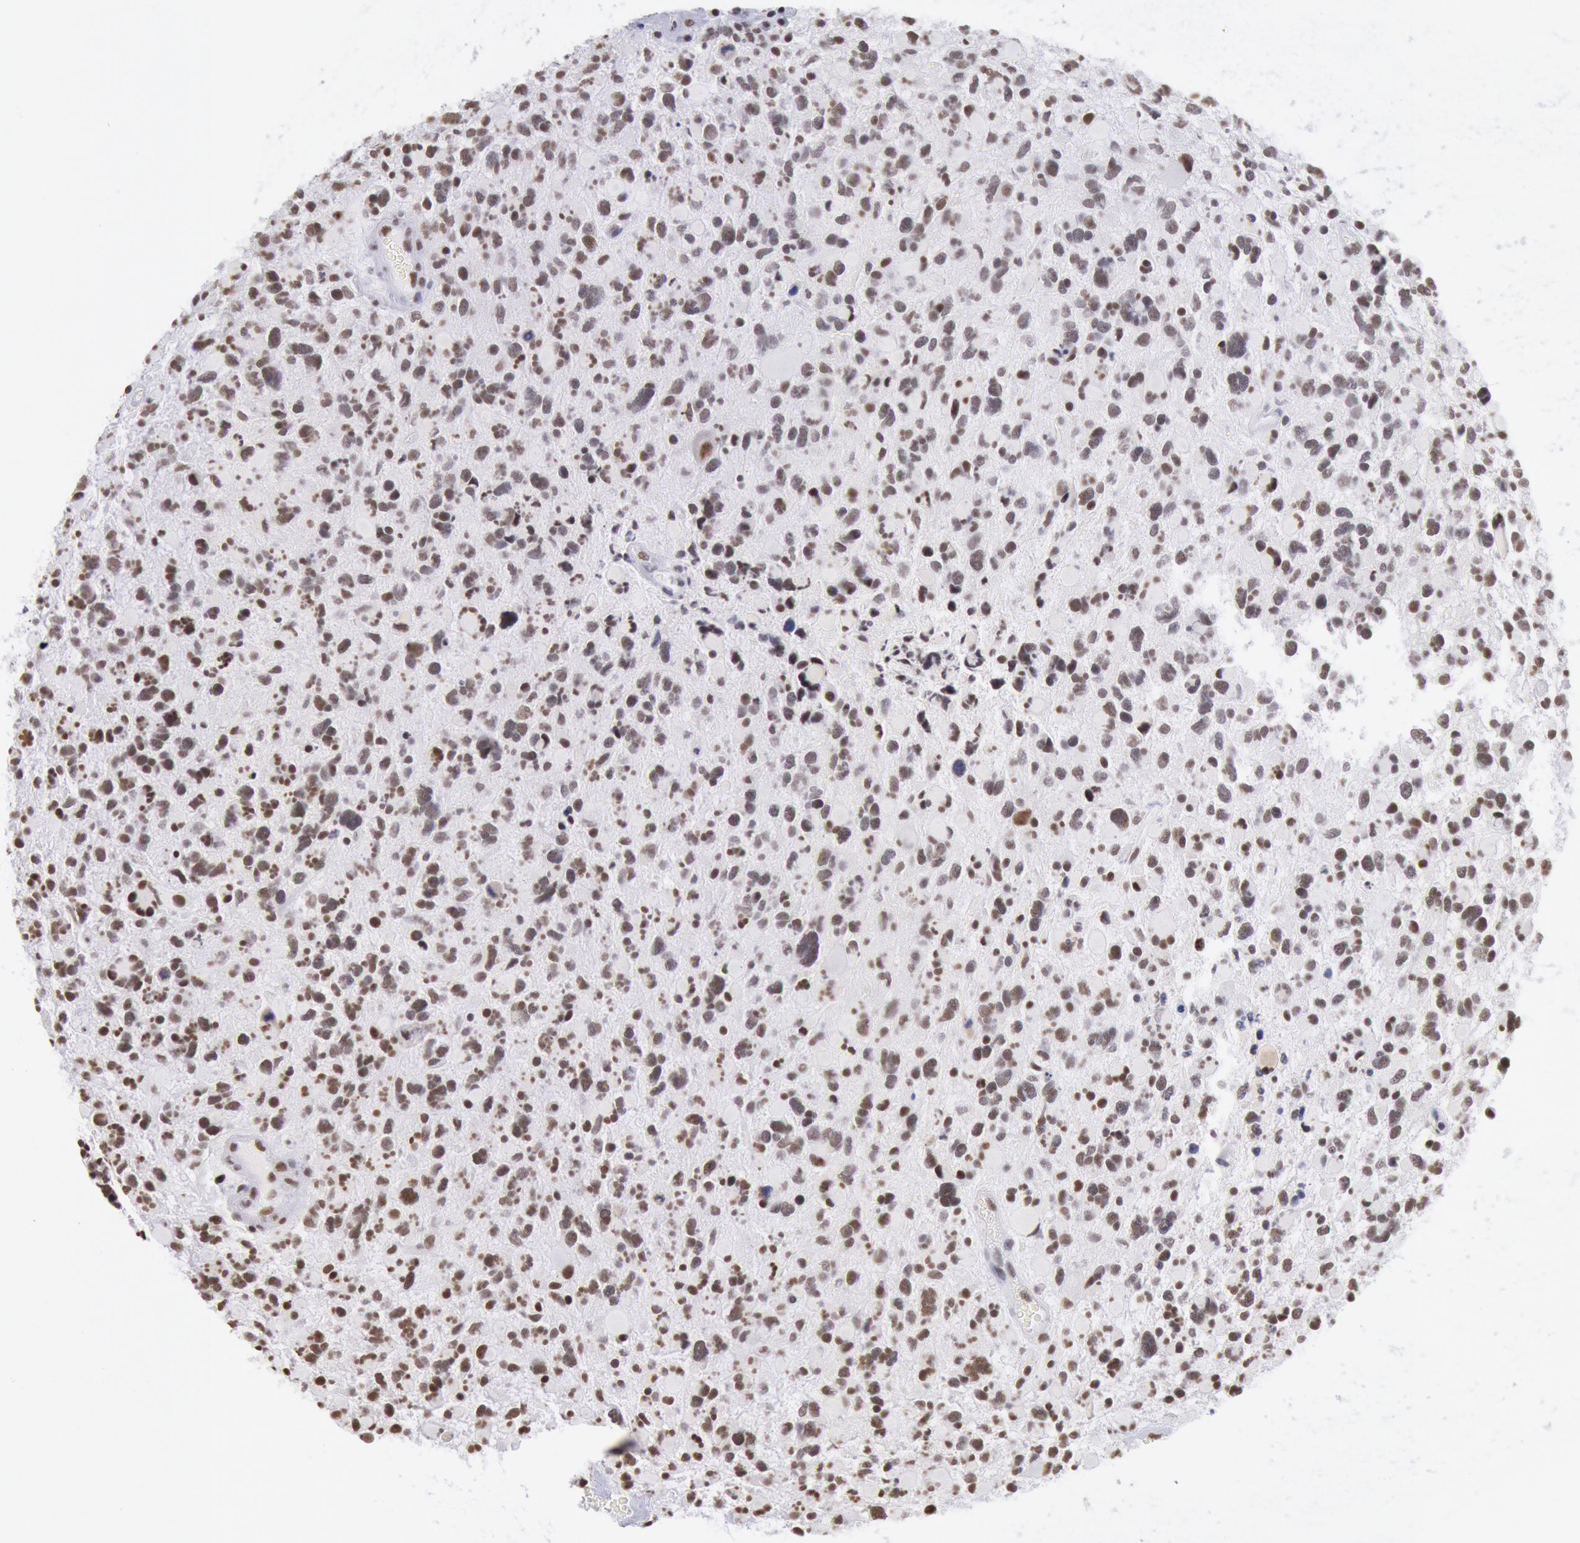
{"staining": {"intensity": "moderate", "quantity": "25%-75%", "location": "nuclear"}, "tissue": "glioma", "cell_type": "Tumor cells", "image_type": "cancer", "snomed": [{"axis": "morphology", "description": "Glioma, malignant, High grade"}, {"axis": "topography", "description": "Brain"}], "caption": "Human malignant glioma (high-grade) stained with a protein marker demonstrates moderate staining in tumor cells.", "gene": "SNRPD3", "patient": {"sex": "female", "age": 37}}